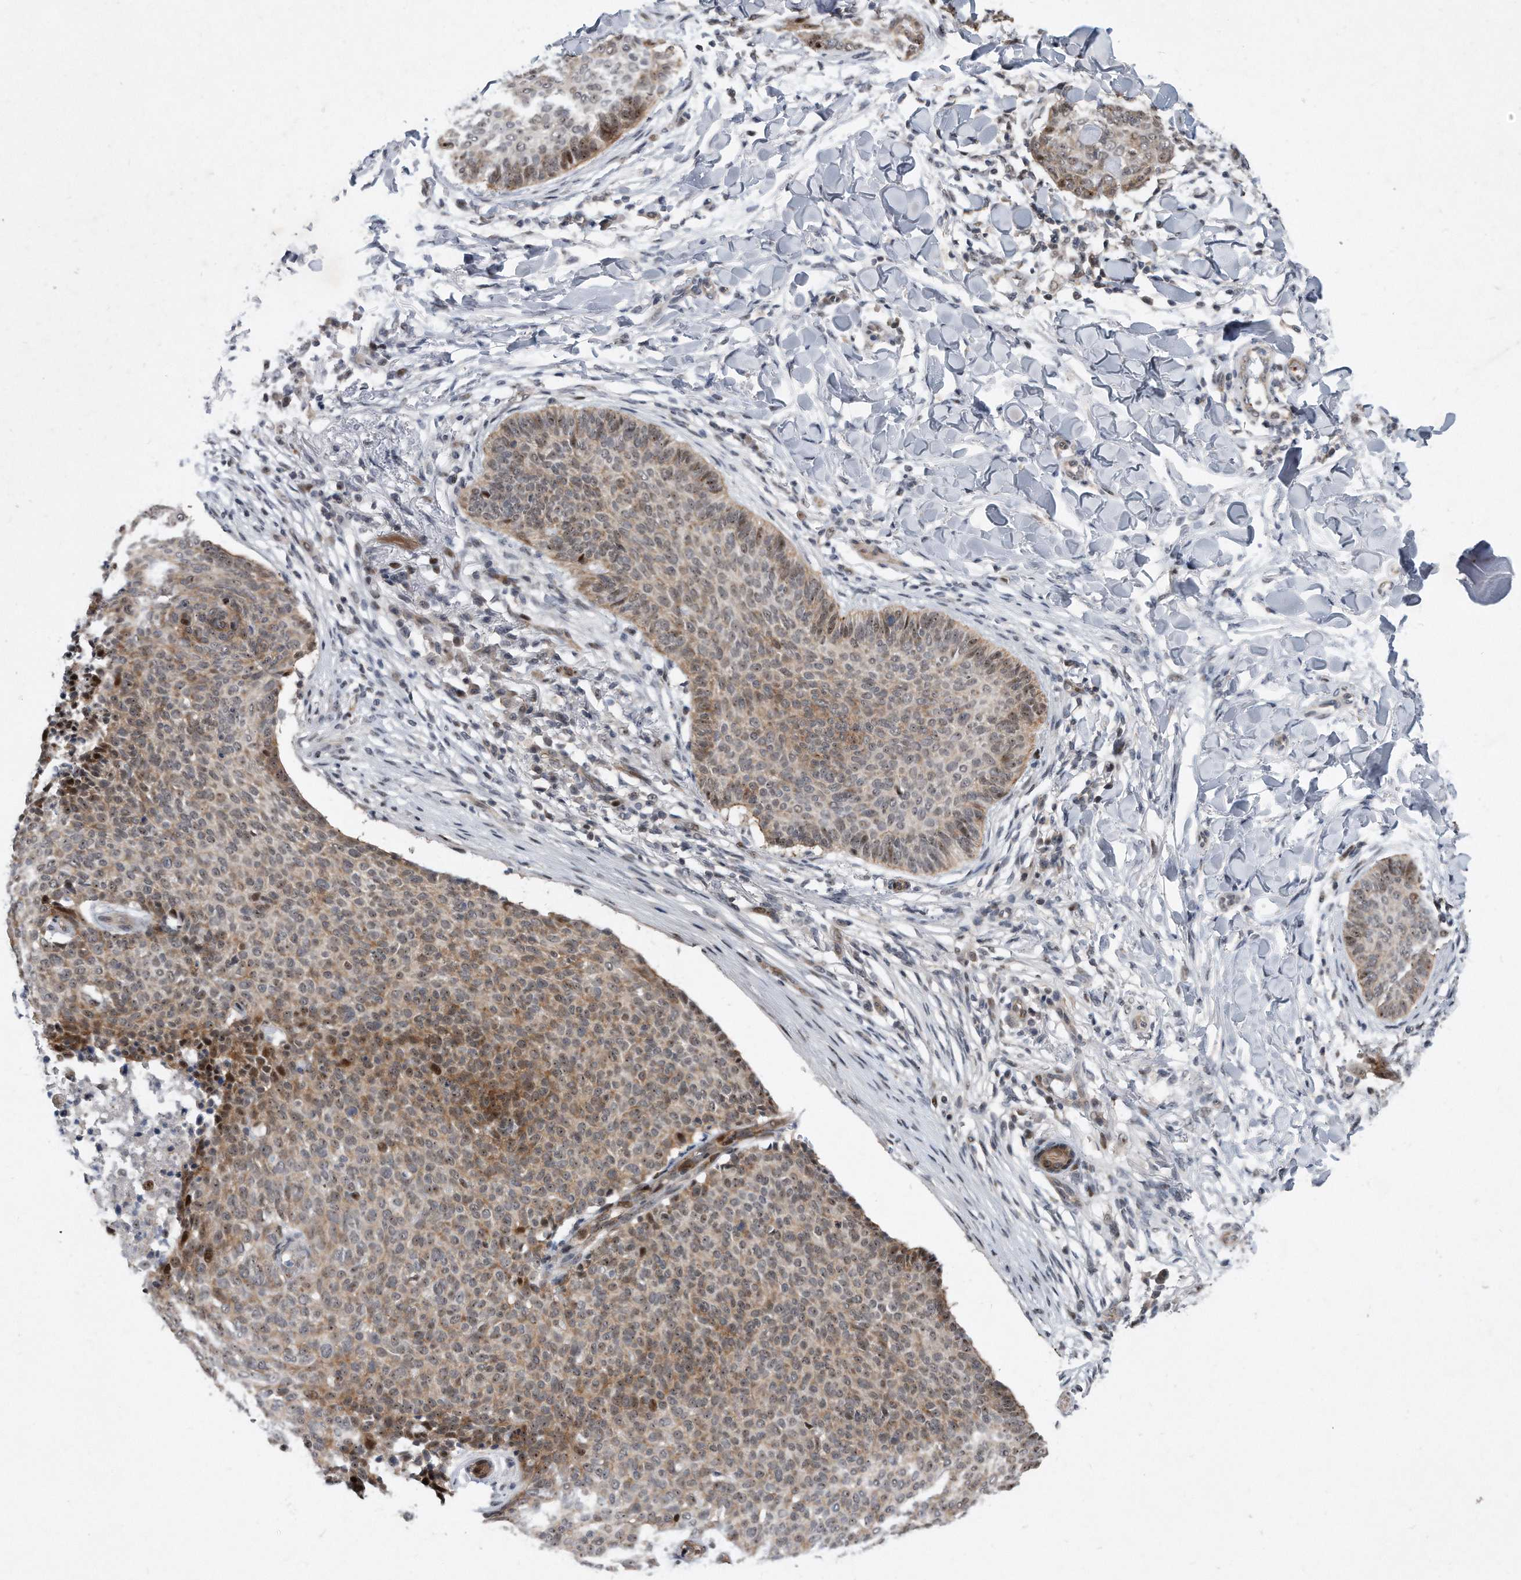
{"staining": {"intensity": "moderate", "quantity": "<25%", "location": "cytoplasmic/membranous,nuclear"}, "tissue": "skin cancer", "cell_type": "Tumor cells", "image_type": "cancer", "snomed": [{"axis": "morphology", "description": "Normal tissue, NOS"}, {"axis": "morphology", "description": "Basal cell carcinoma"}, {"axis": "topography", "description": "Skin"}], "caption": "IHC micrograph of basal cell carcinoma (skin) stained for a protein (brown), which reveals low levels of moderate cytoplasmic/membranous and nuclear expression in approximately <25% of tumor cells.", "gene": "PGBD2", "patient": {"sex": "male", "age": 50}}